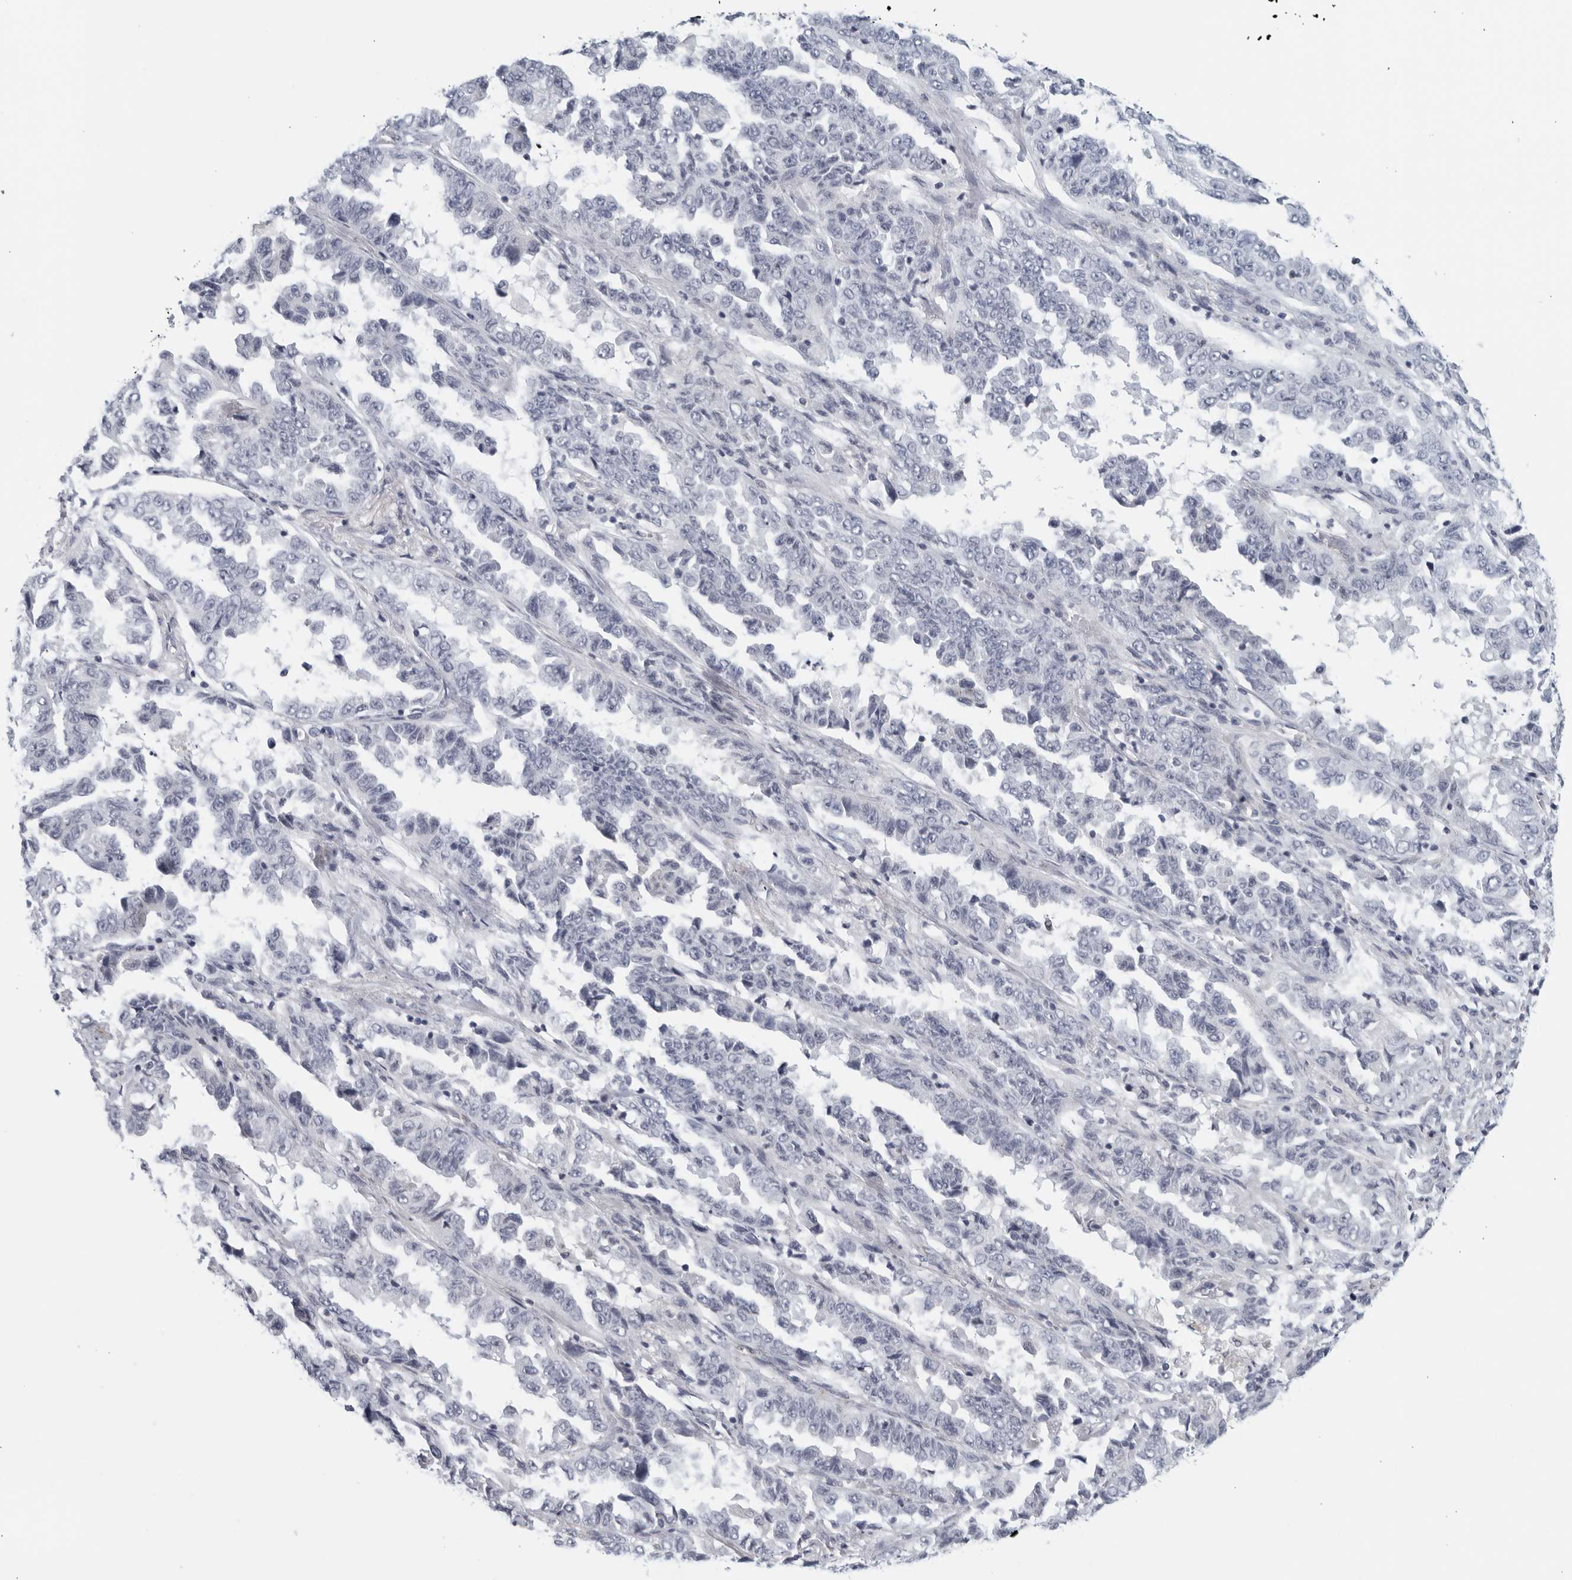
{"staining": {"intensity": "negative", "quantity": "none", "location": "none"}, "tissue": "lung cancer", "cell_type": "Tumor cells", "image_type": "cancer", "snomed": [{"axis": "morphology", "description": "Adenocarcinoma, NOS"}, {"axis": "topography", "description": "Lung"}], "caption": "High magnification brightfield microscopy of lung cancer (adenocarcinoma) stained with DAB (3,3'-diaminobenzidine) (brown) and counterstained with hematoxylin (blue): tumor cells show no significant positivity.", "gene": "MATN1", "patient": {"sex": "female", "age": 51}}